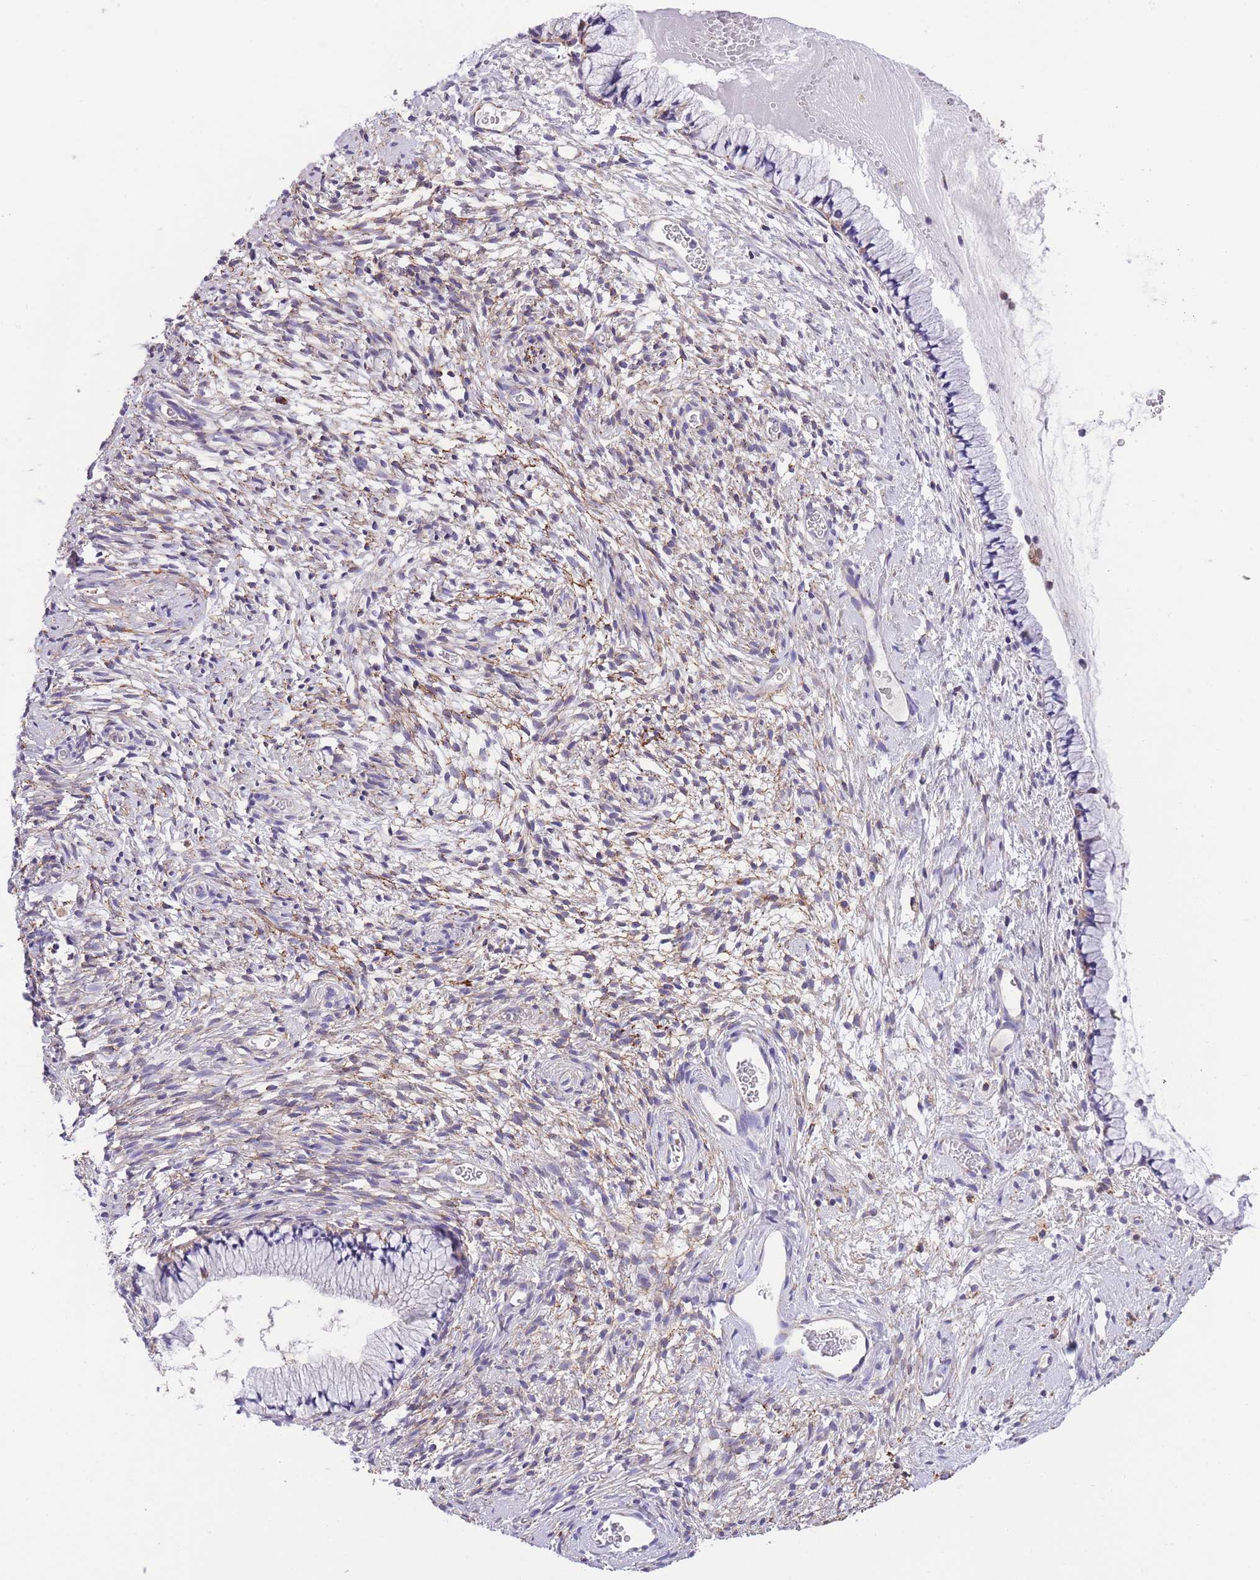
{"staining": {"intensity": "negative", "quantity": "none", "location": "none"}, "tissue": "cervix", "cell_type": "Glandular cells", "image_type": "normal", "snomed": [{"axis": "morphology", "description": "Normal tissue, NOS"}, {"axis": "topography", "description": "Cervix"}], "caption": "Immunohistochemical staining of normal cervix shows no significant positivity in glandular cells.", "gene": "ST3GAL3", "patient": {"sex": "female", "age": 76}}